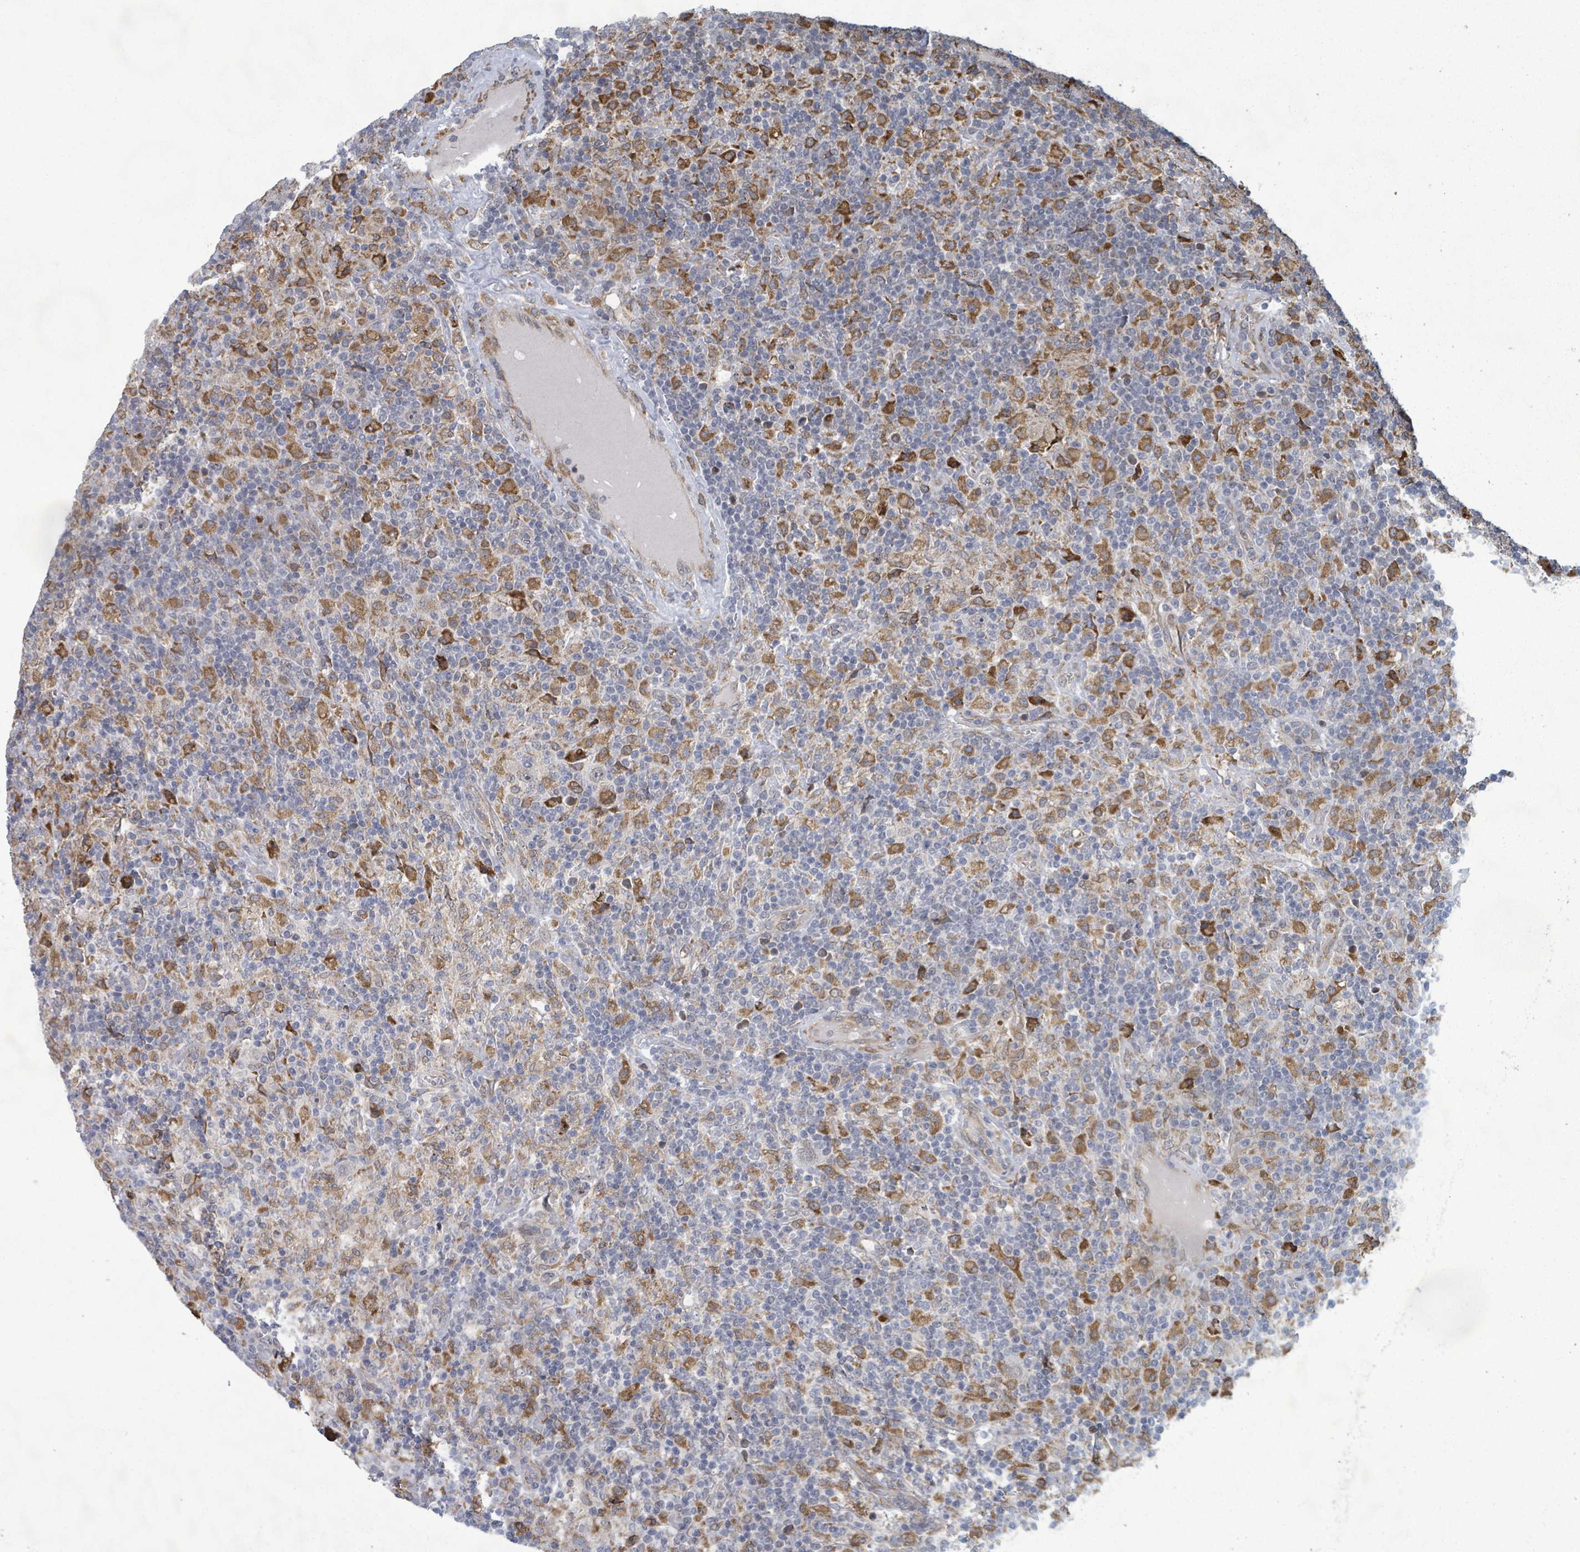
{"staining": {"intensity": "negative", "quantity": "none", "location": "none"}, "tissue": "lymphoma", "cell_type": "Tumor cells", "image_type": "cancer", "snomed": [{"axis": "morphology", "description": "Hodgkin's disease, NOS"}, {"axis": "topography", "description": "Lymph node"}], "caption": "This is an immunohistochemistry (IHC) photomicrograph of Hodgkin's disease. There is no staining in tumor cells.", "gene": "SHROOM2", "patient": {"sex": "male", "age": 70}}